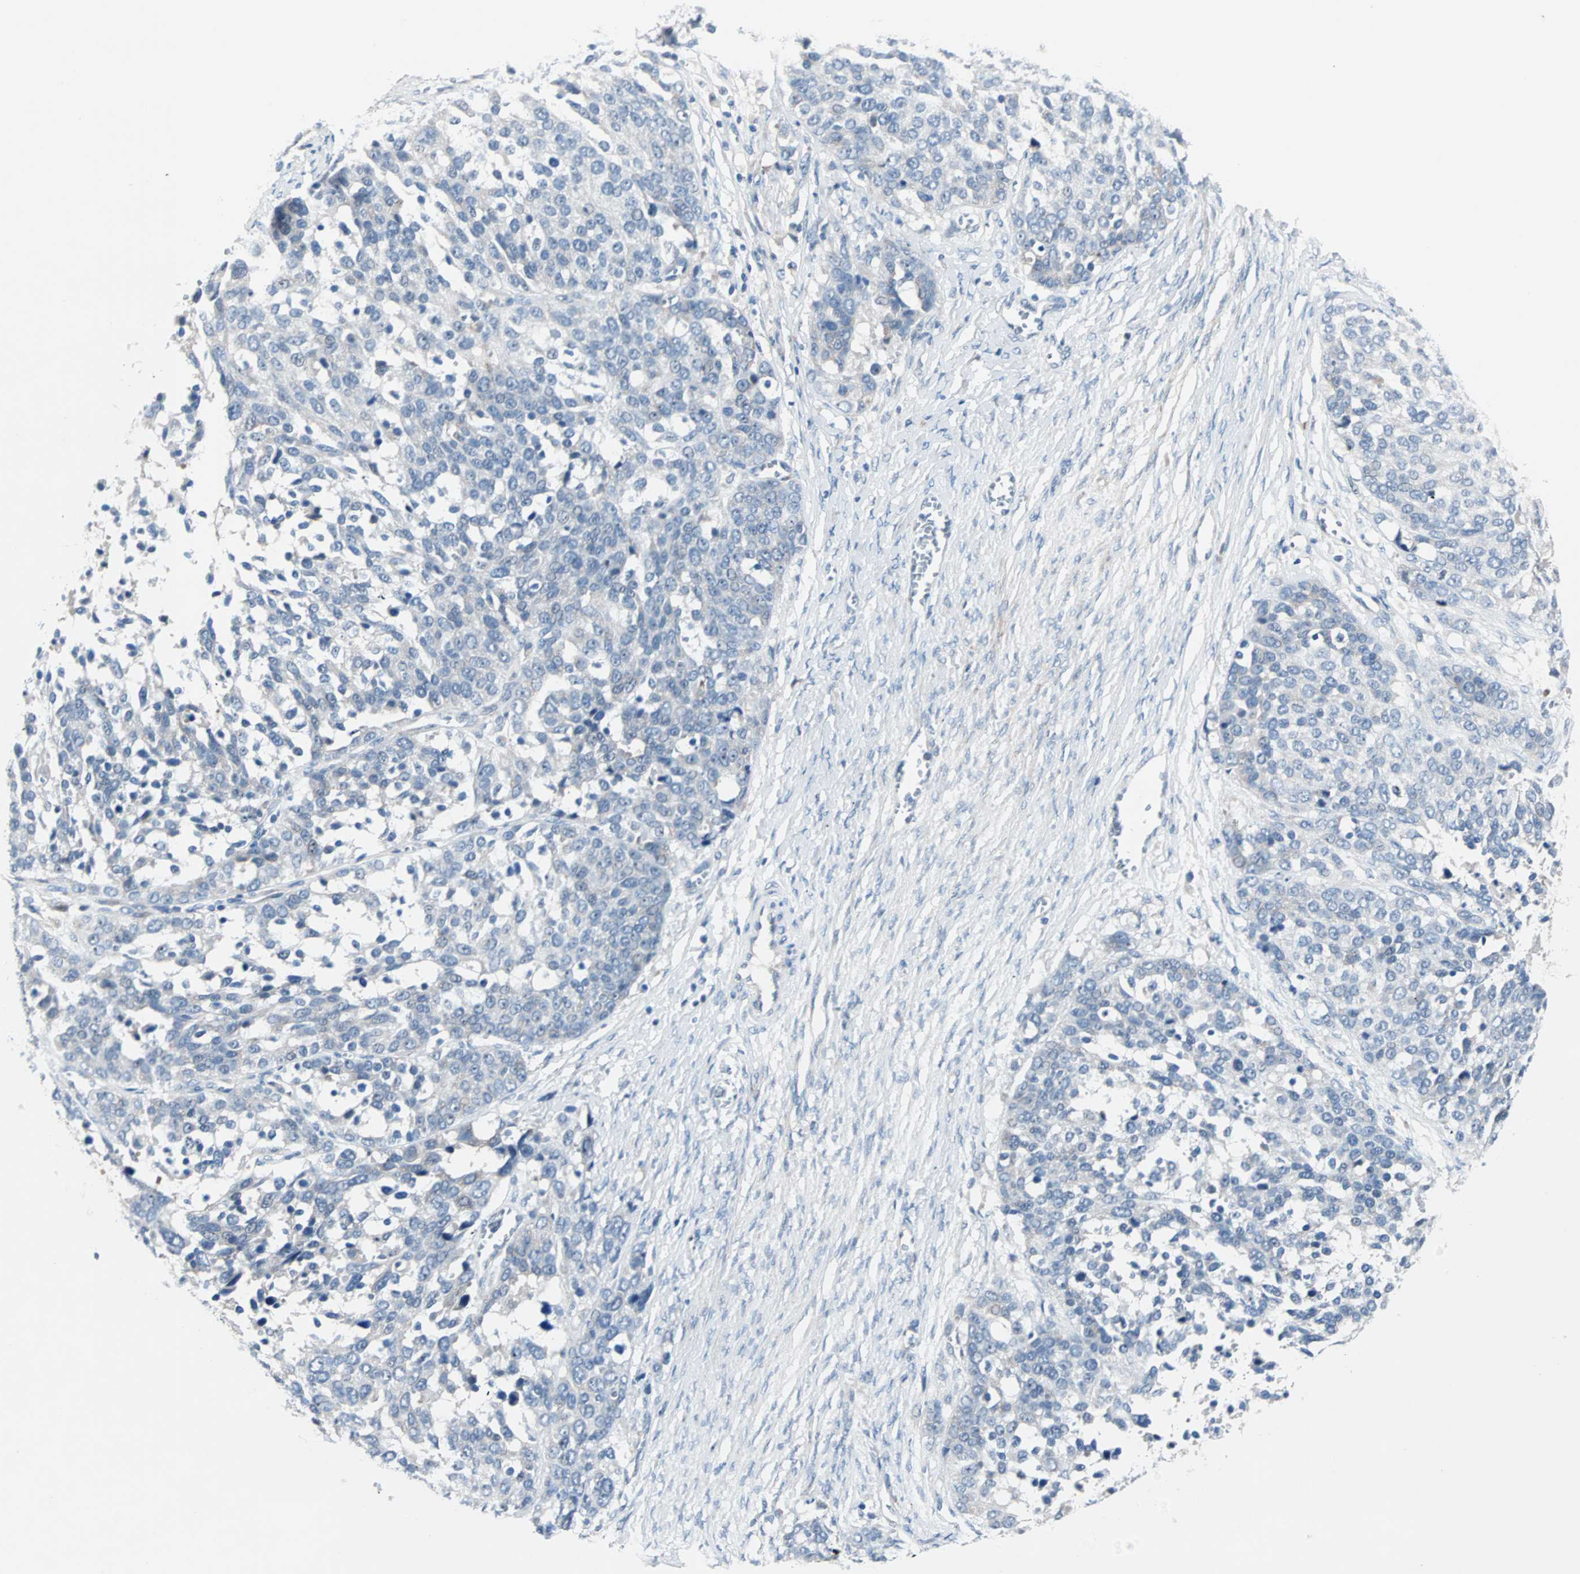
{"staining": {"intensity": "negative", "quantity": "none", "location": "none"}, "tissue": "ovarian cancer", "cell_type": "Tumor cells", "image_type": "cancer", "snomed": [{"axis": "morphology", "description": "Cystadenocarcinoma, serous, NOS"}, {"axis": "topography", "description": "Ovary"}], "caption": "Immunohistochemical staining of human ovarian cancer (serous cystadenocarcinoma) reveals no significant positivity in tumor cells.", "gene": "NEFH", "patient": {"sex": "female", "age": 44}}